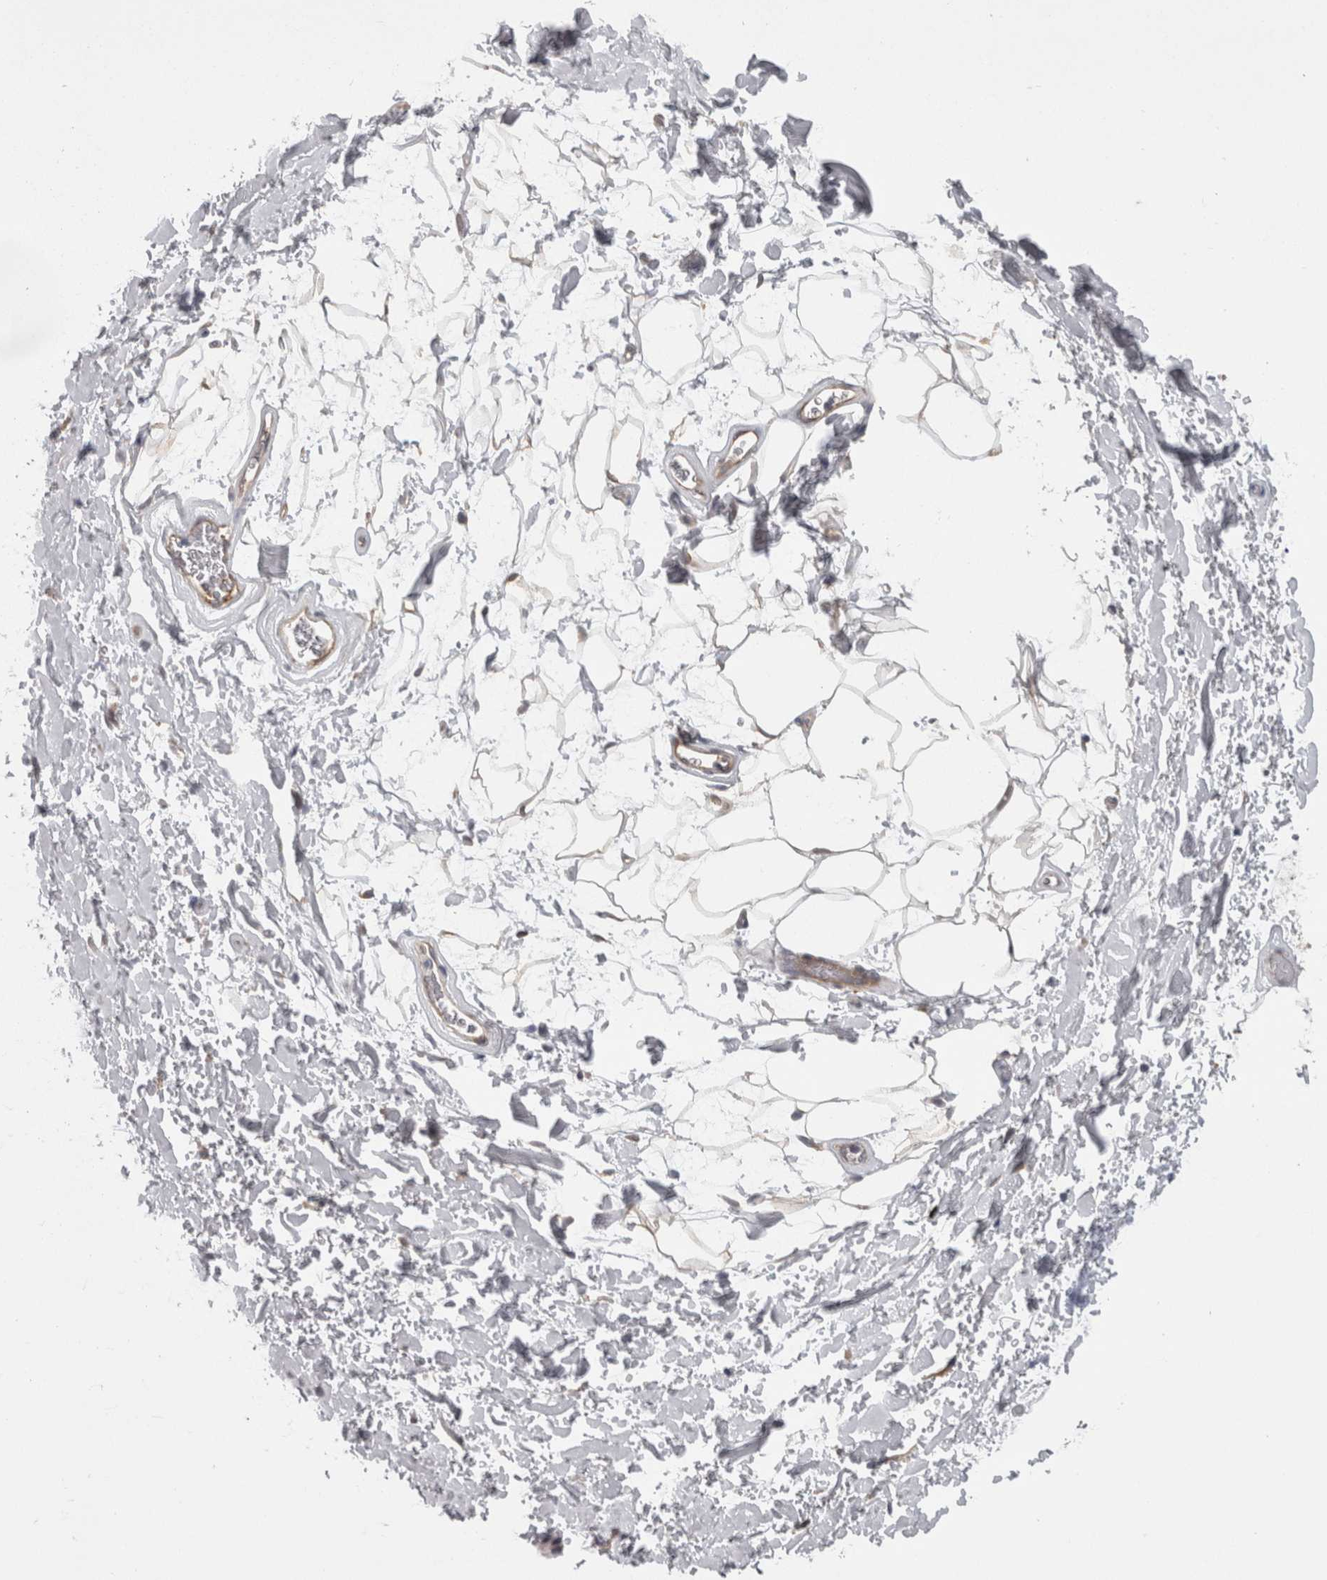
{"staining": {"intensity": "weak", "quantity": "<25%", "location": "cytoplasmic/membranous"}, "tissue": "adipose tissue", "cell_type": "Adipocytes", "image_type": "normal", "snomed": [{"axis": "morphology", "description": "Normal tissue, NOS"}, {"axis": "topography", "description": "Soft tissue"}], "caption": "This is an immunohistochemistry image of benign adipose tissue. There is no positivity in adipocytes.", "gene": "RMDN1", "patient": {"sex": "male", "age": 72}}